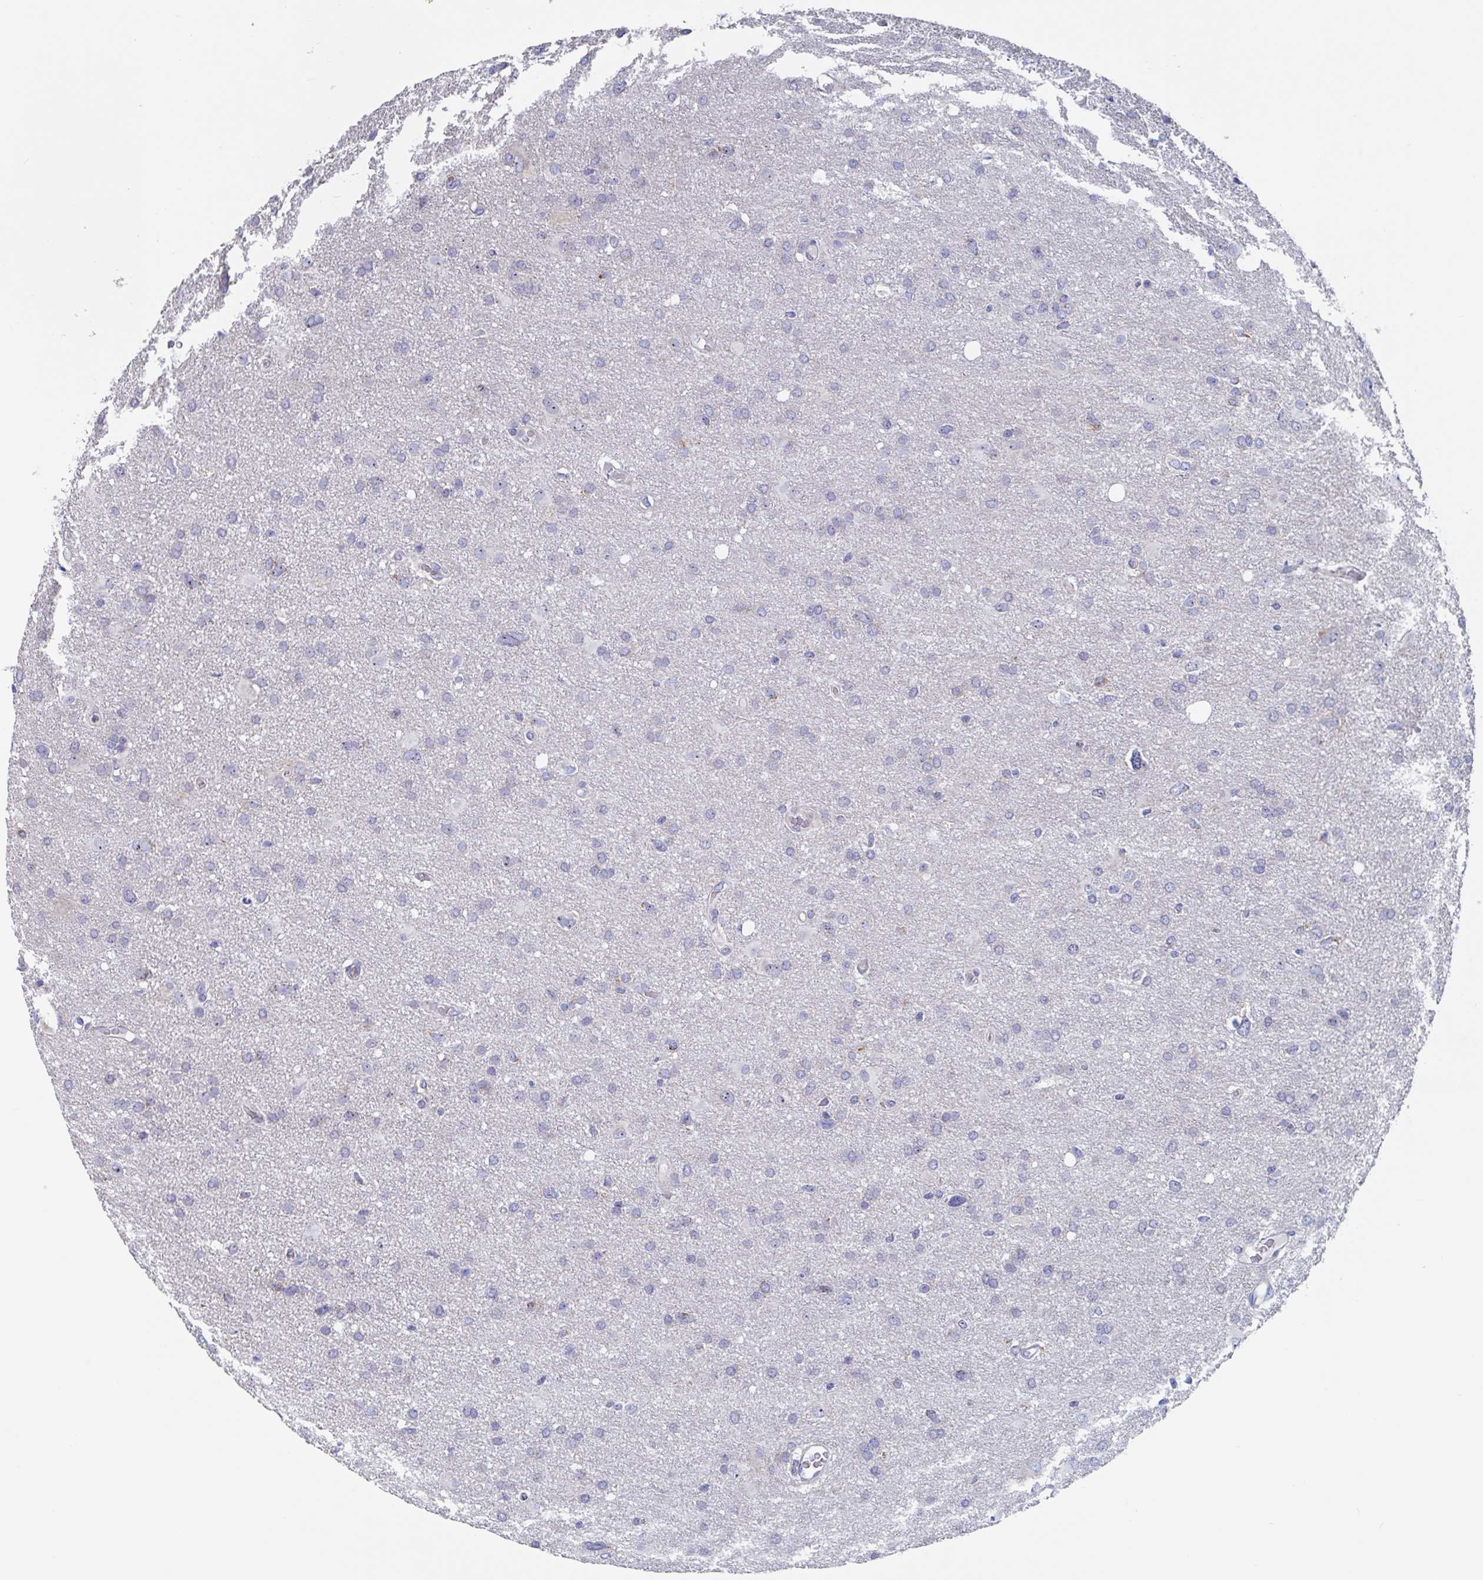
{"staining": {"intensity": "negative", "quantity": "none", "location": "none"}, "tissue": "glioma", "cell_type": "Tumor cells", "image_type": "cancer", "snomed": [{"axis": "morphology", "description": "Glioma, malignant, High grade"}, {"axis": "topography", "description": "Brain"}], "caption": "Immunohistochemical staining of human glioma demonstrates no significant staining in tumor cells.", "gene": "MRPL53", "patient": {"sex": "male", "age": 53}}